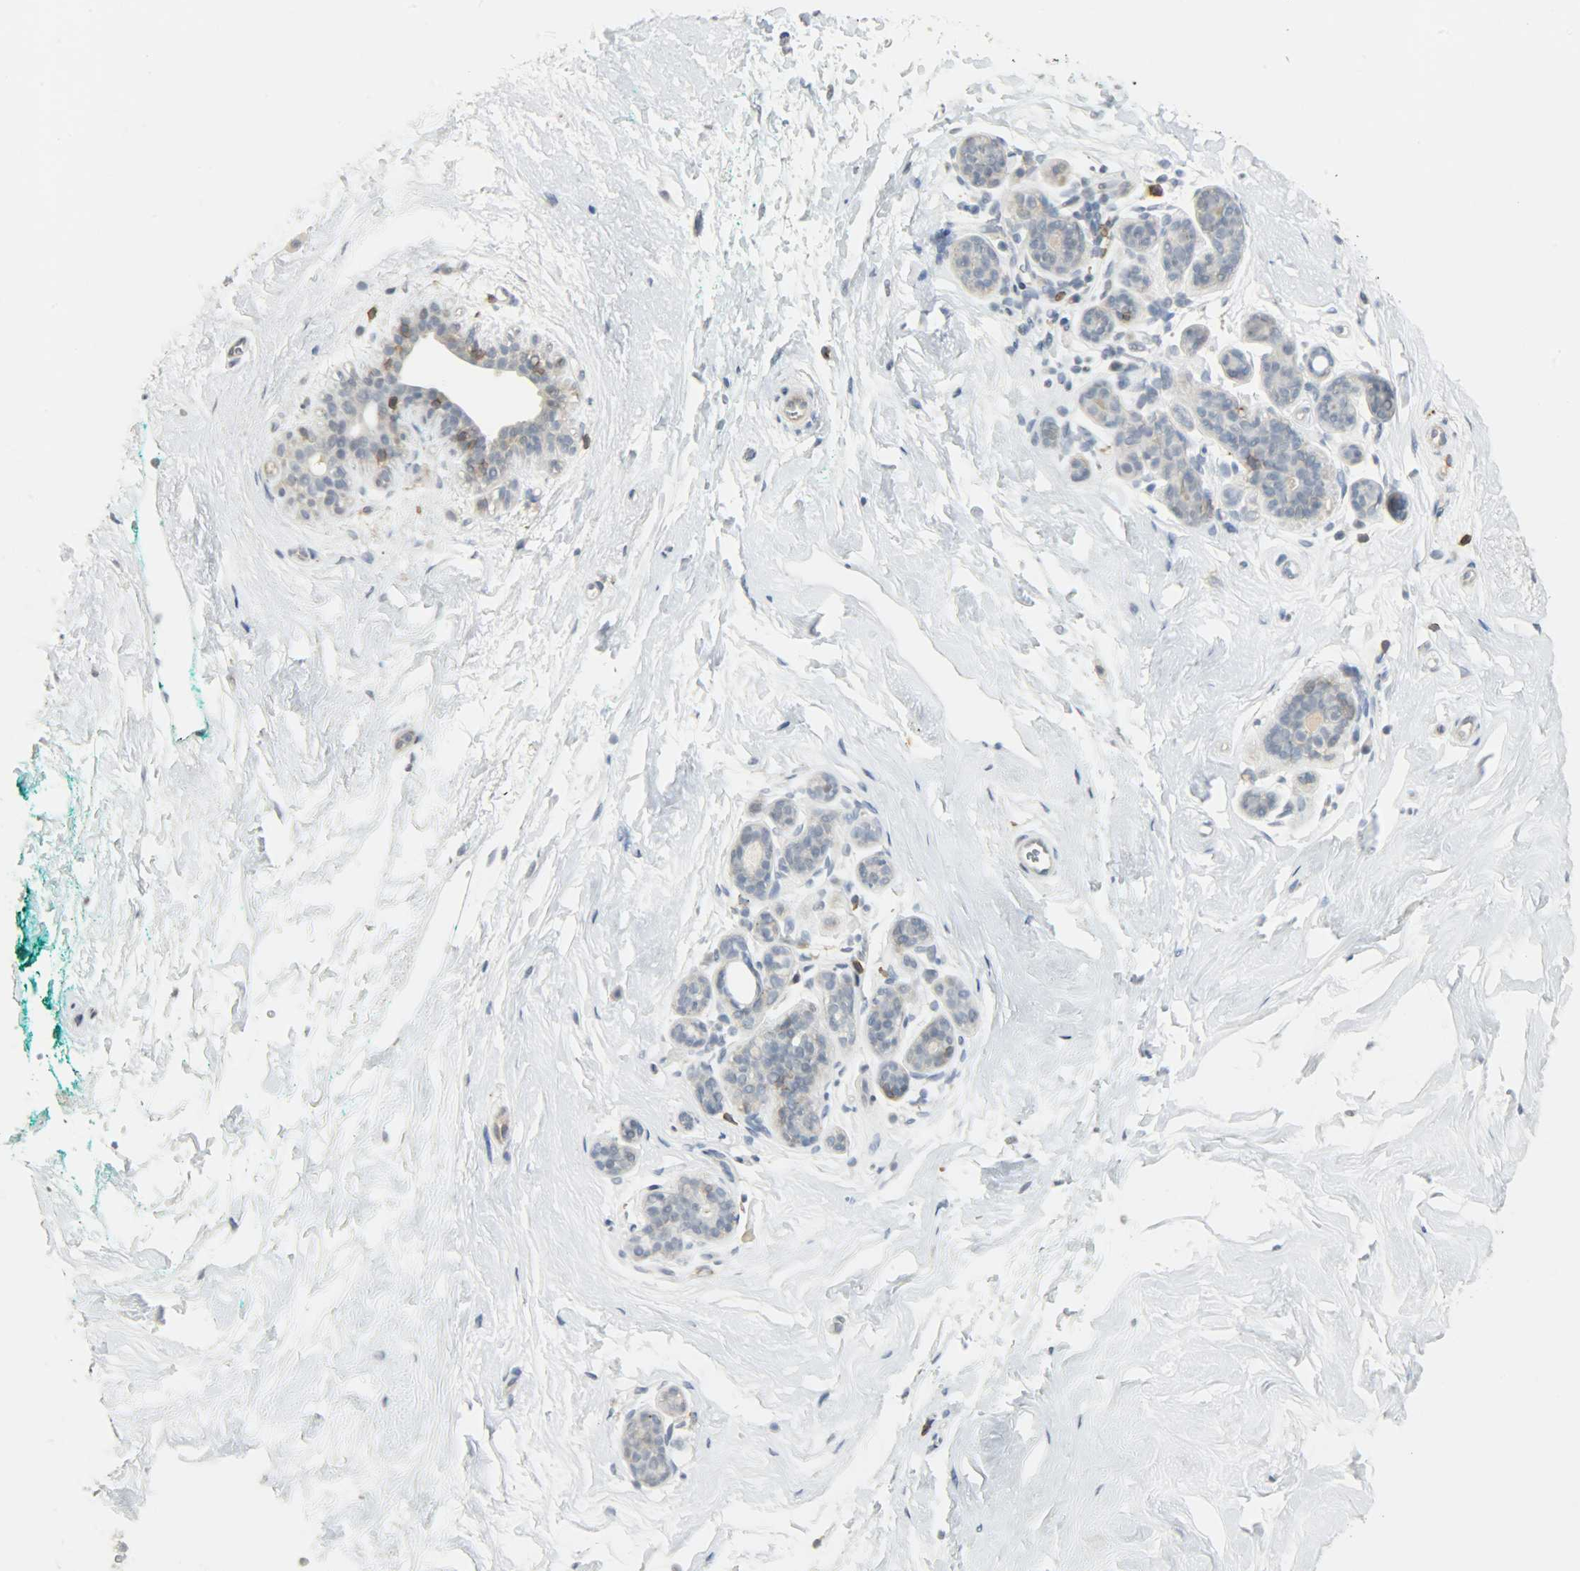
{"staining": {"intensity": "negative", "quantity": "none", "location": "none"}, "tissue": "breast", "cell_type": "Adipocytes", "image_type": "normal", "snomed": [{"axis": "morphology", "description": "Normal tissue, NOS"}, {"axis": "topography", "description": "Breast"}], "caption": "The histopathology image exhibits no staining of adipocytes in unremarkable breast. (DAB IHC with hematoxylin counter stain).", "gene": "CD4", "patient": {"sex": "female", "age": 52}}